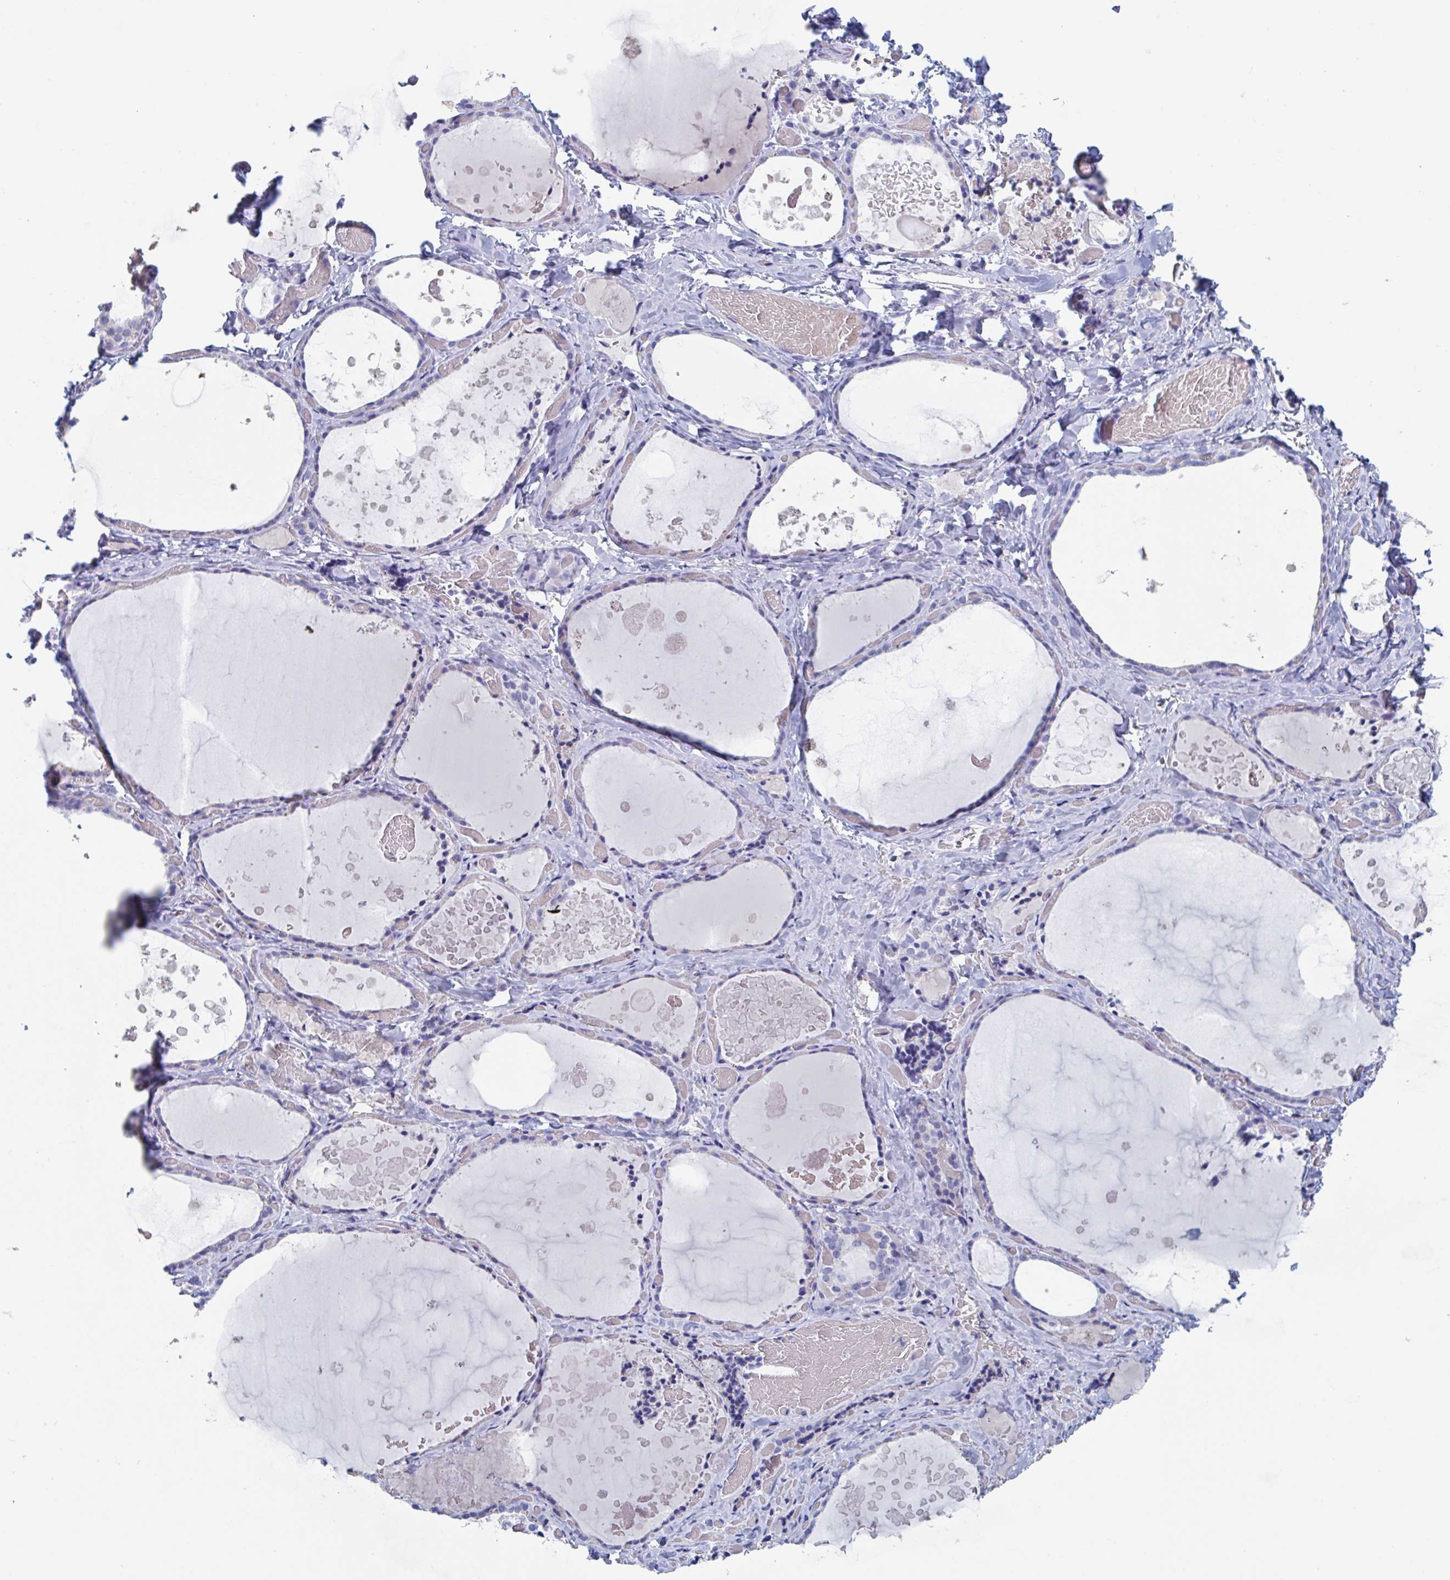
{"staining": {"intensity": "negative", "quantity": "none", "location": "none"}, "tissue": "thyroid gland", "cell_type": "Glandular cells", "image_type": "normal", "snomed": [{"axis": "morphology", "description": "Normal tissue, NOS"}, {"axis": "topography", "description": "Thyroid gland"}], "caption": "Glandular cells are negative for protein expression in unremarkable human thyroid gland. (DAB (3,3'-diaminobenzidine) IHC with hematoxylin counter stain).", "gene": "DPEP3", "patient": {"sex": "female", "age": 56}}